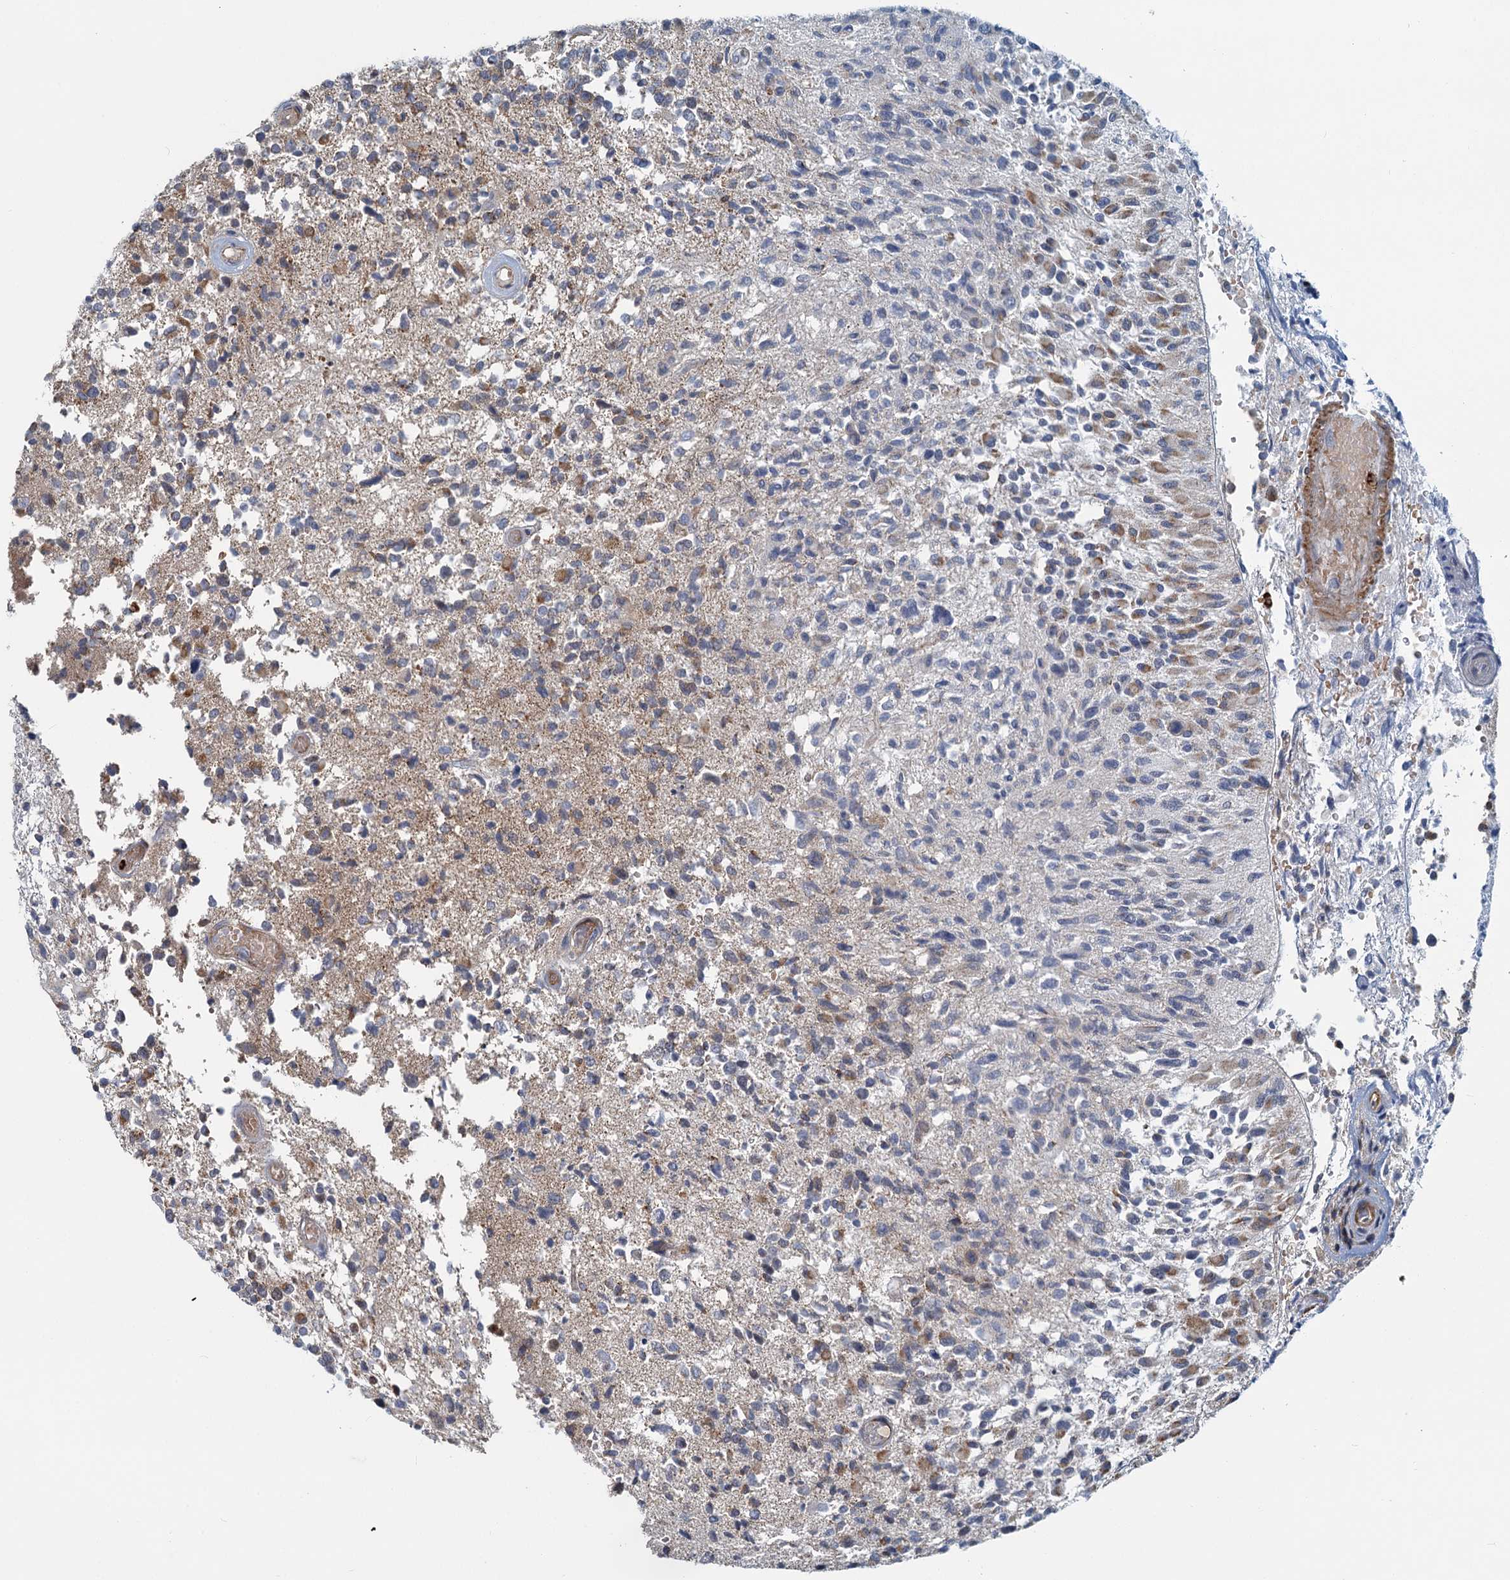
{"staining": {"intensity": "moderate", "quantity": "<25%", "location": "cytoplasmic/membranous"}, "tissue": "glioma", "cell_type": "Tumor cells", "image_type": "cancer", "snomed": [{"axis": "morphology", "description": "Glioma, malignant, High grade"}, {"axis": "morphology", "description": "Glioblastoma, NOS"}, {"axis": "topography", "description": "Brain"}], "caption": "An immunohistochemistry histopathology image of tumor tissue is shown. Protein staining in brown shows moderate cytoplasmic/membranous positivity in glioma within tumor cells.", "gene": "ADCY2", "patient": {"sex": "male", "age": 60}}